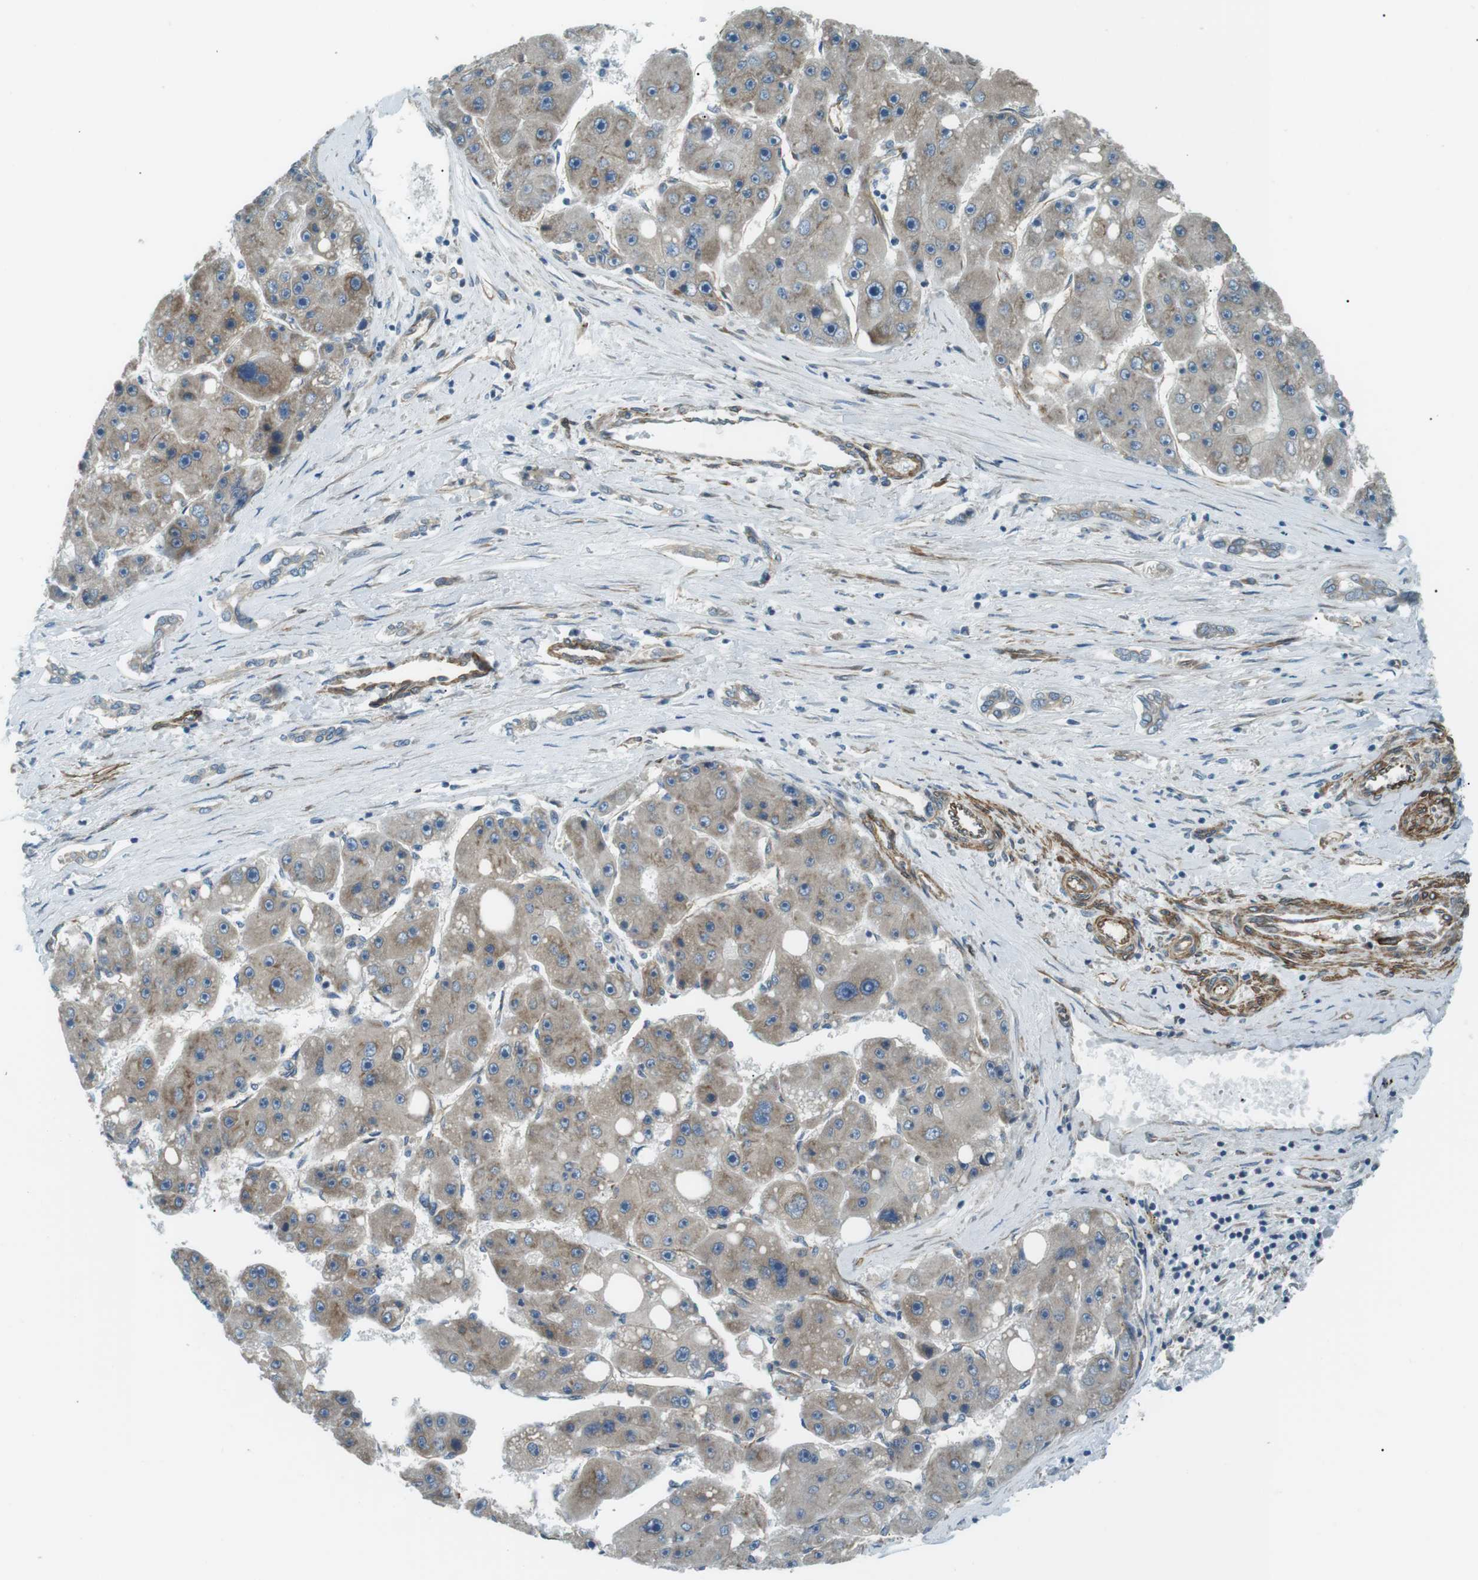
{"staining": {"intensity": "moderate", "quantity": ">75%", "location": "cytoplasmic/membranous"}, "tissue": "liver cancer", "cell_type": "Tumor cells", "image_type": "cancer", "snomed": [{"axis": "morphology", "description": "Carcinoma, Hepatocellular, NOS"}, {"axis": "topography", "description": "Liver"}], "caption": "This is an image of immunohistochemistry staining of liver cancer, which shows moderate expression in the cytoplasmic/membranous of tumor cells.", "gene": "ODR4", "patient": {"sex": "female", "age": 61}}